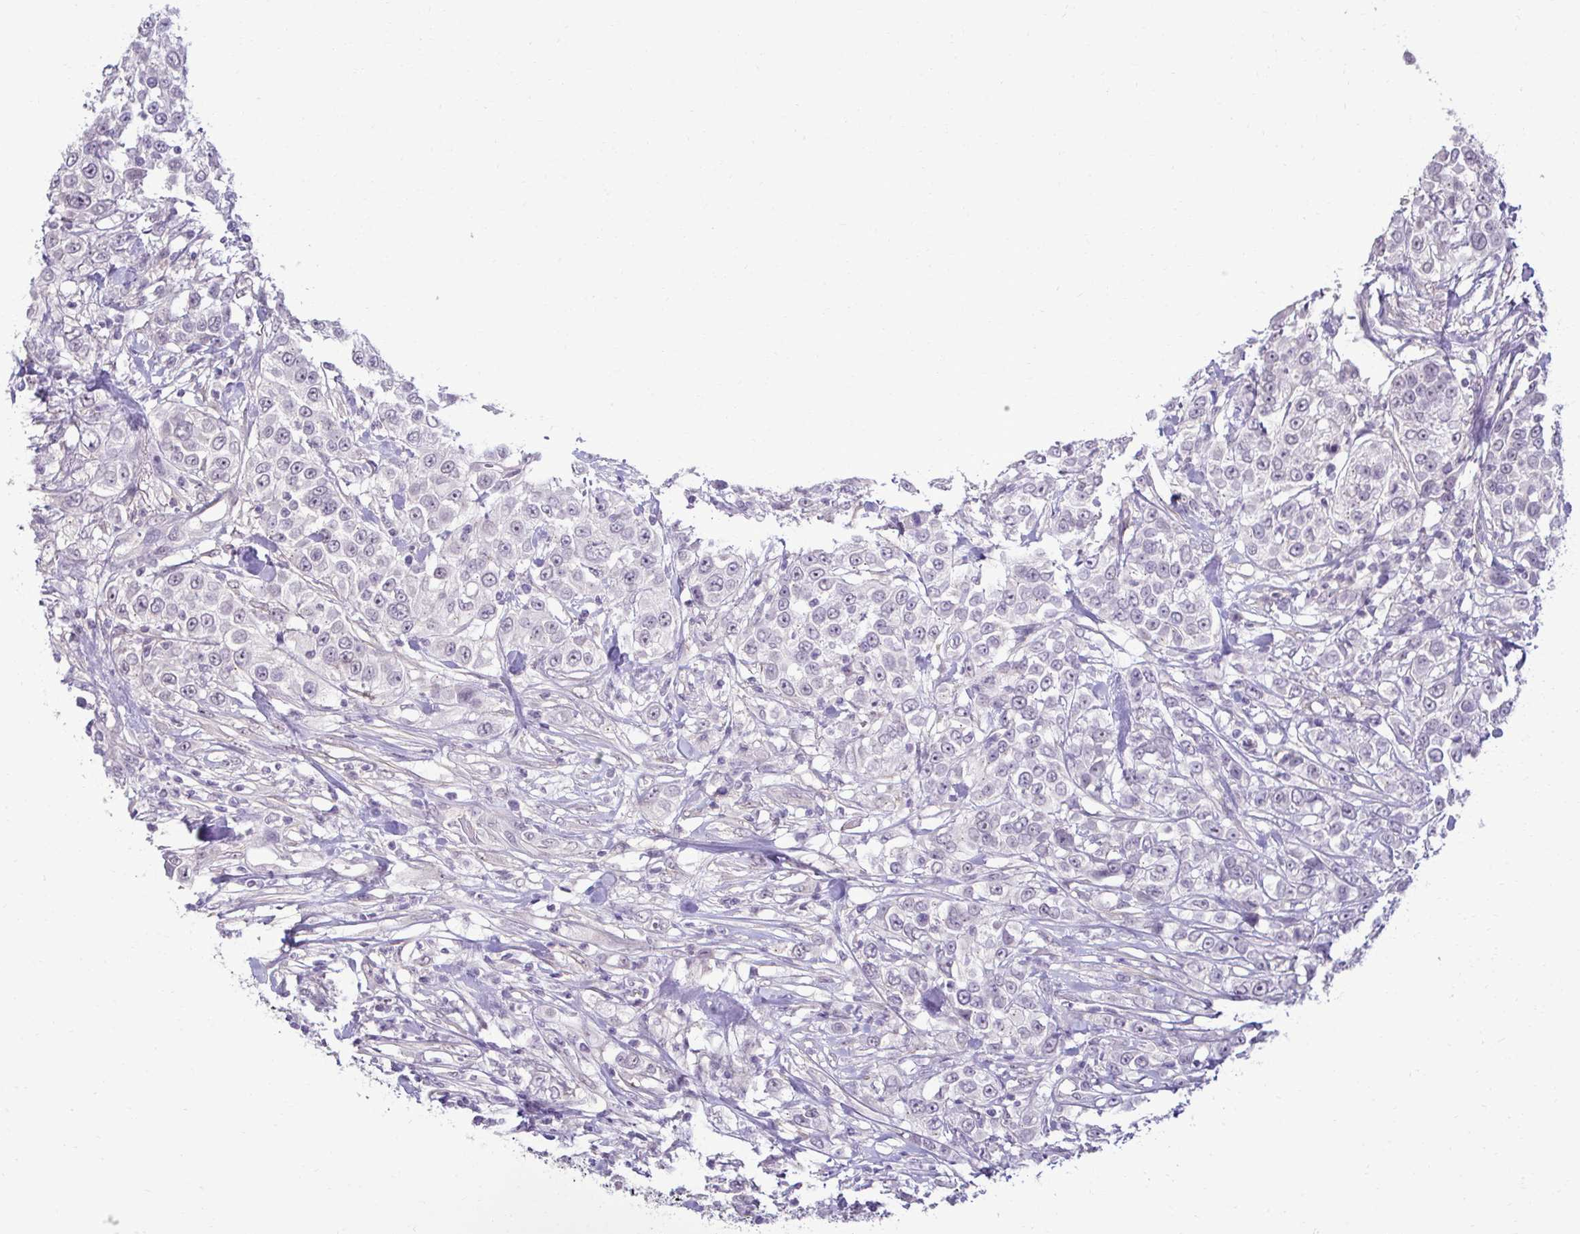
{"staining": {"intensity": "weak", "quantity": "<25%", "location": "nuclear"}, "tissue": "urothelial cancer", "cell_type": "Tumor cells", "image_type": "cancer", "snomed": [{"axis": "morphology", "description": "Urothelial carcinoma, High grade"}, {"axis": "topography", "description": "Urinary bladder"}], "caption": "The histopathology image exhibits no significant positivity in tumor cells of urothelial cancer.", "gene": "SLC30A3", "patient": {"sex": "female", "age": 80}}